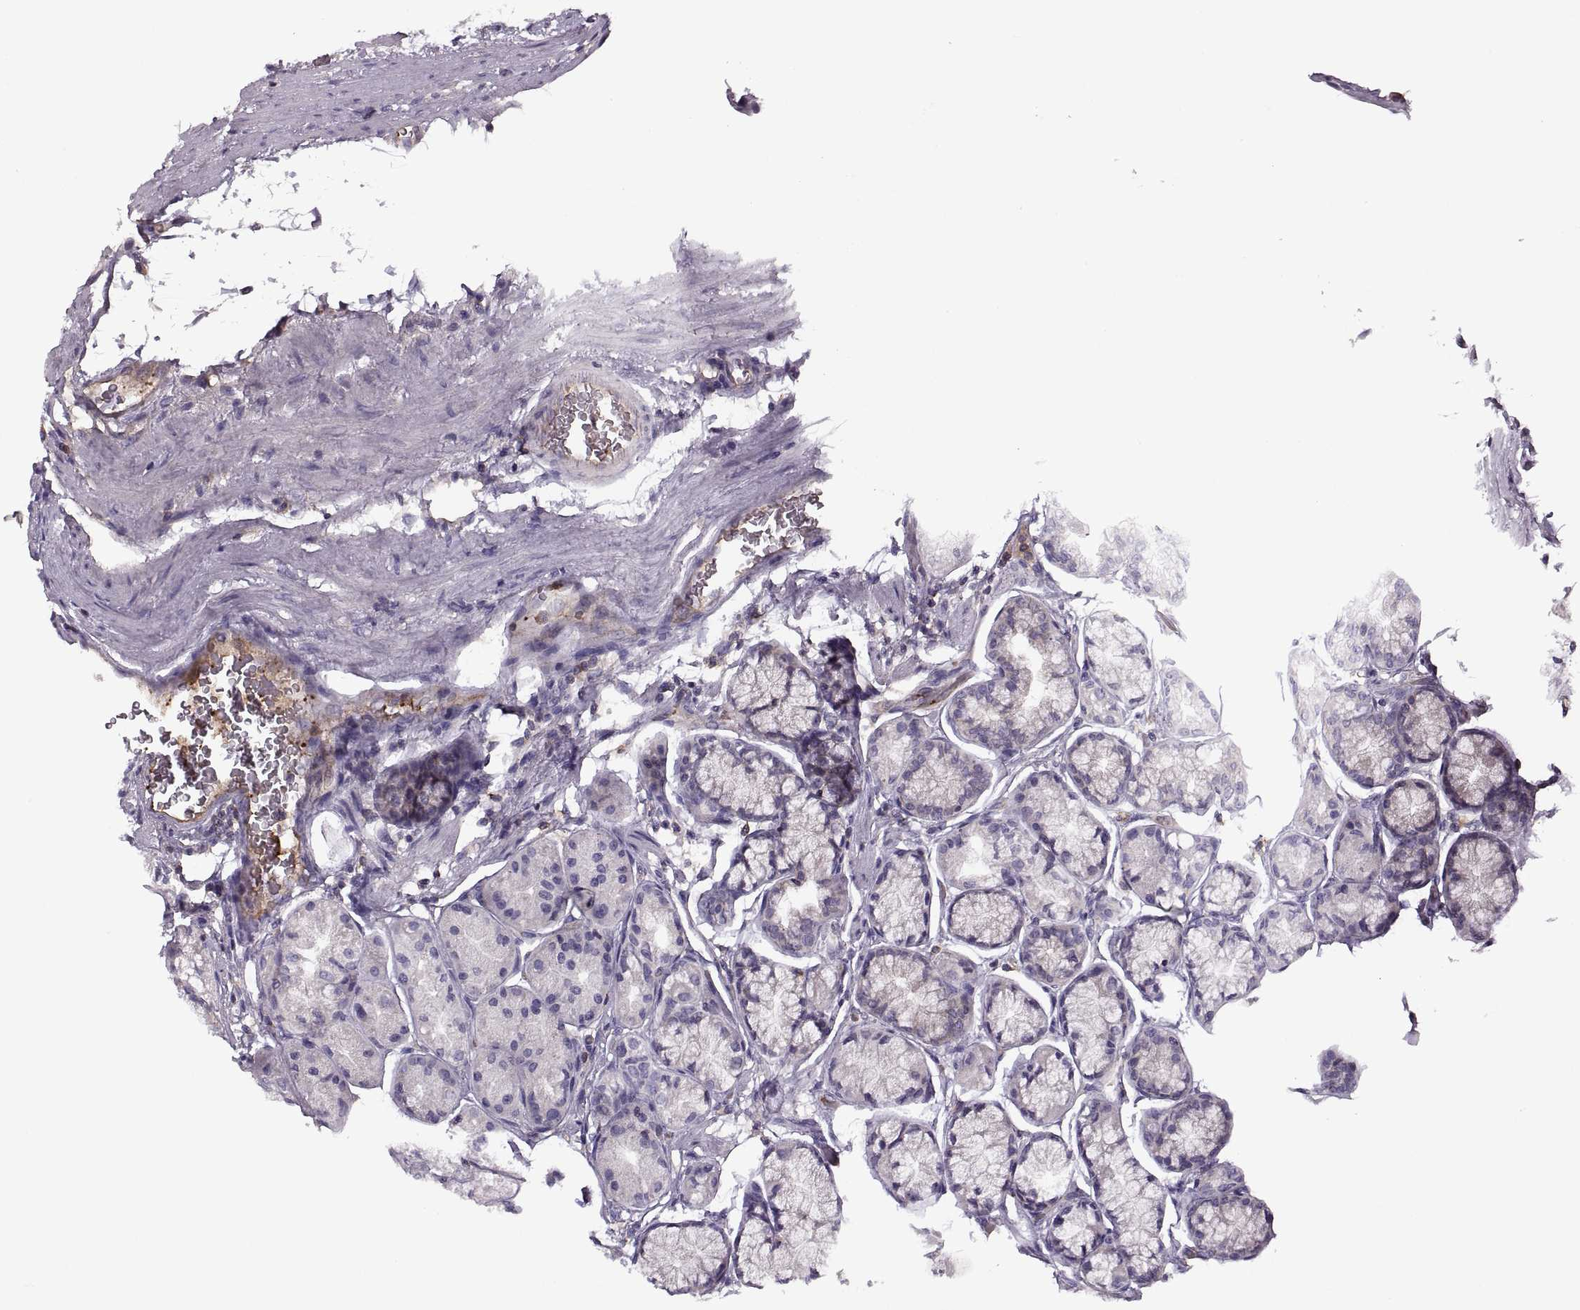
{"staining": {"intensity": "weak", "quantity": "<25%", "location": "cytoplasmic/membranous"}, "tissue": "stomach", "cell_type": "Glandular cells", "image_type": "normal", "snomed": [{"axis": "morphology", "description": "Normal tissue, NOS"}, {"axis": "morphology", "description": "Adenocarcinoma, NOS"}, {"axis": "morphology", "description": "Adenocarcinoma, High grade"}, {"axis": "topography", "description": "Stomach, upper"}, {"axis": "topography", "description": "Stomach"}], "caption": "This photomicrograph is of normal stomach stained with immunohistochemistry (IHC) to label a protein in brown with the nuclei are counter-stained blue. There is no staining in glandular cells.", "gene": "SLC2A14", "patient": {"sex": "female", "age": 65}}